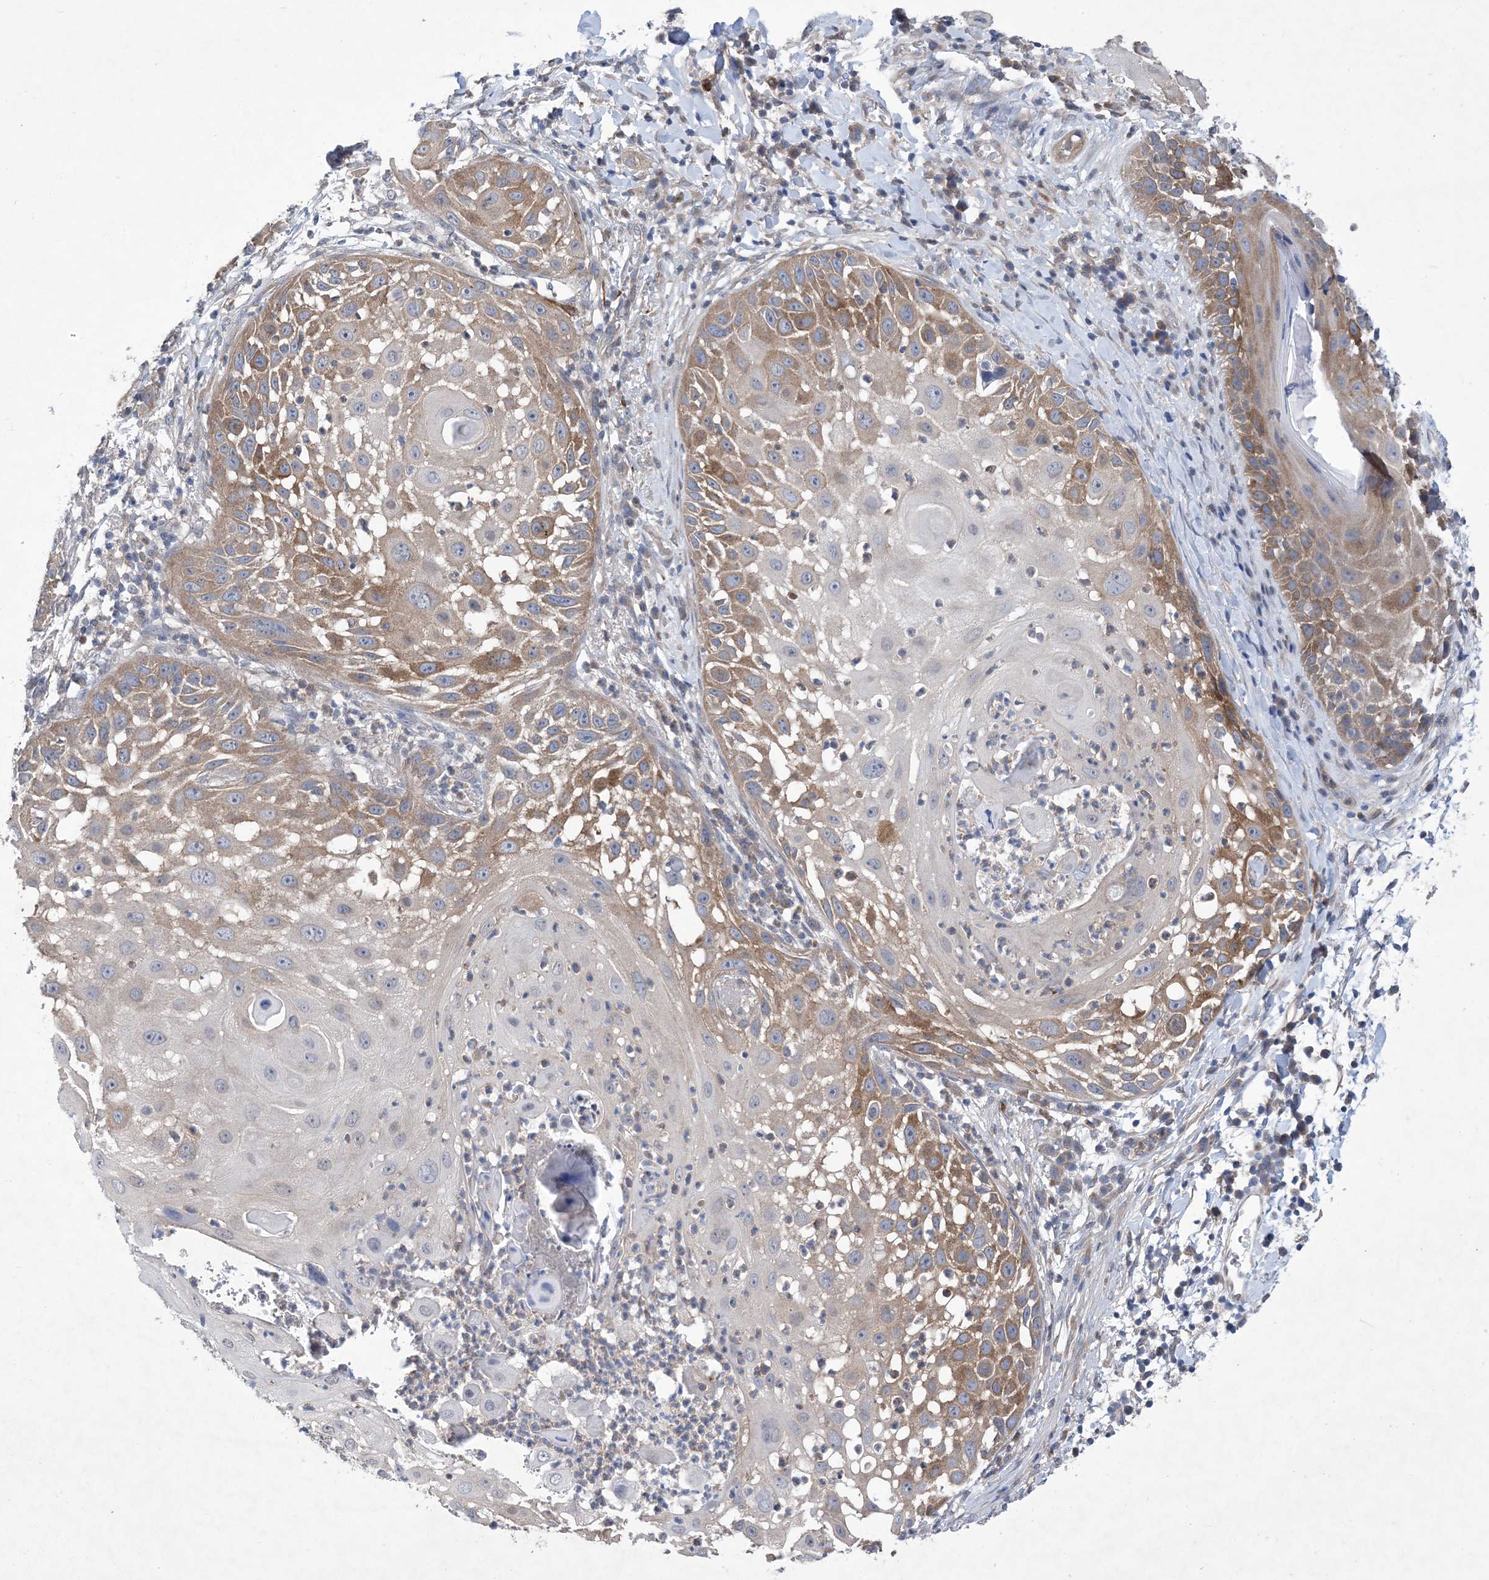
{"staining": {"intensity": "moderate", "quantity": "25%-75%", "location": "cytoplasmic/membranous"}, "tissue": "skin cancer", "cell_type": "Tumor cells", "image_type": "cancer", "snomed": [{"axis": "morphology", "description": "Squamous cell carcinoma, NOS"}, {"axis": "topography", "description": "Skin"}], "caption": "DAB (3,3'-diaminobenzidine) immunohistochemical staining of squamous cell carcinoma (skin) demonstrates moderate cytoplasmic/membranous protein staining in approximately 25%-75% of tumor cells.", "gene": "EHBP1", "patient": {"sex": "female", "age": 44}}